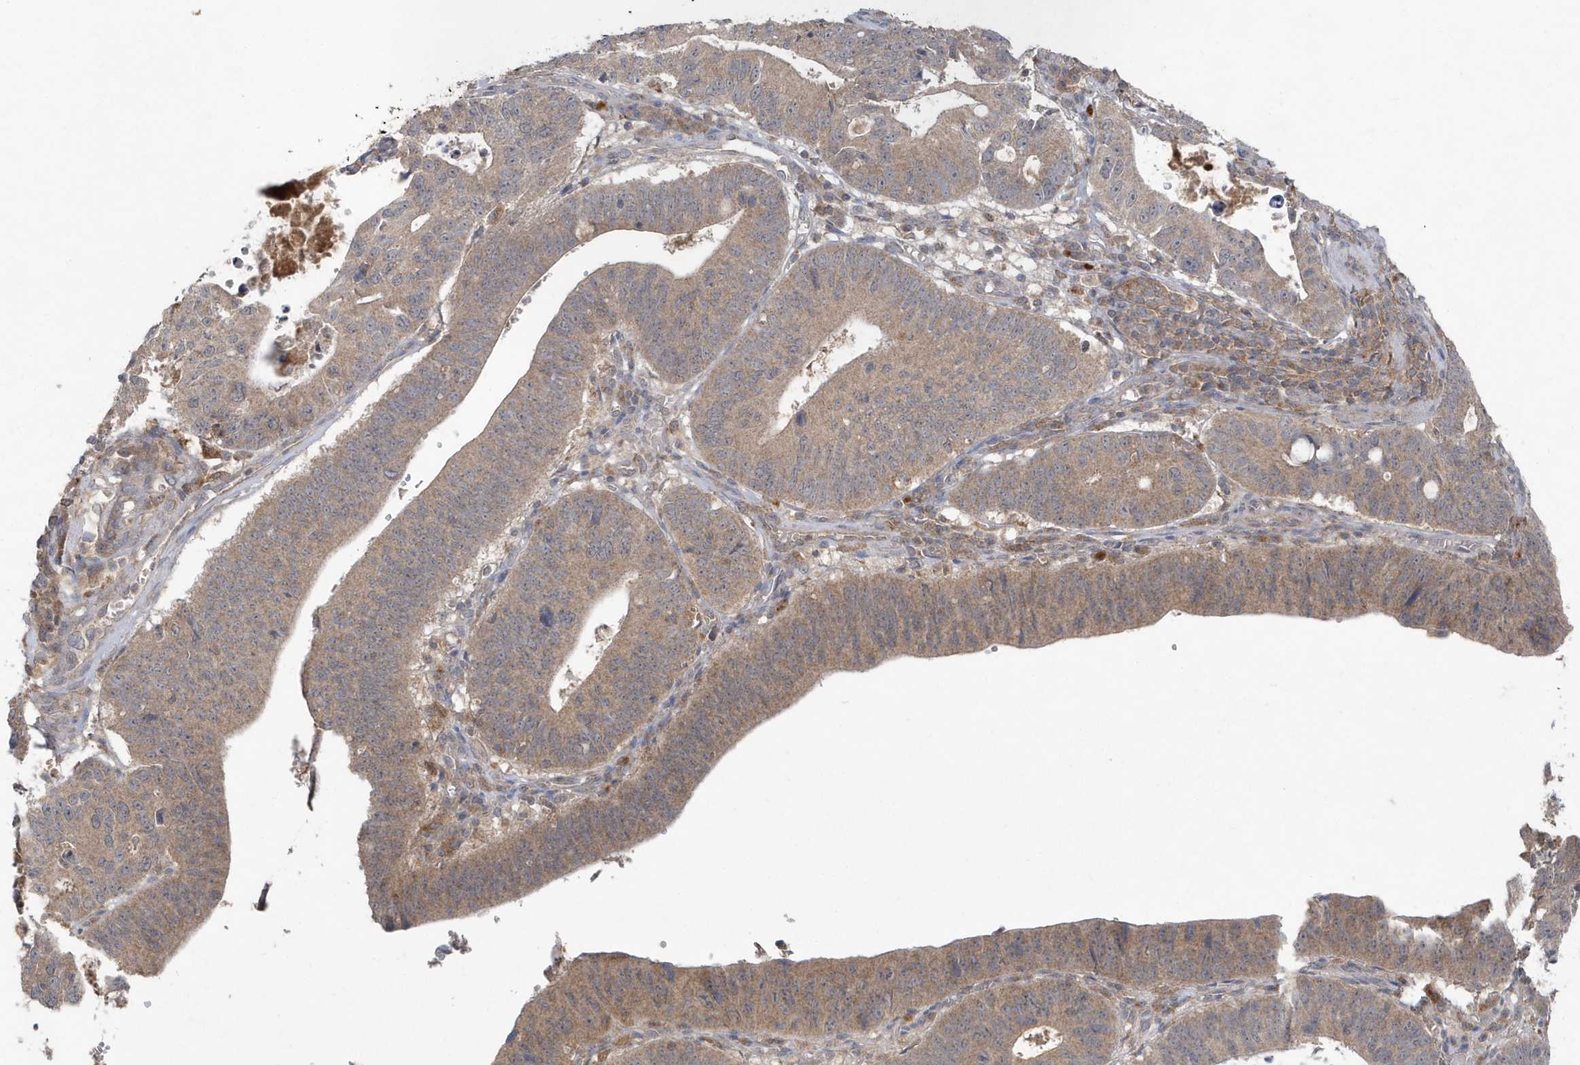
{"staining": {"intensity": "moderate", "quantity": "25%-75%", "location": "cytoplasmic/membranous"}, "tissue": "stomach cancer", "cell_type": "Tumor cells", "image_type": "cancer", "snomed": [{"axis": "morphology", "description": "Adenocarcinoma, NOS"}, {"axis": "topography", "description": "Stomach"}], "caption": "Protein staining by immunohistochemistry (IHC) reveals moderate cytoplasmic/membranous expression in approximately 25%-75% of tumor cells in stomach cancer.", "gene": "C1RL", "patient": {"sex": "male", "age": 59}}